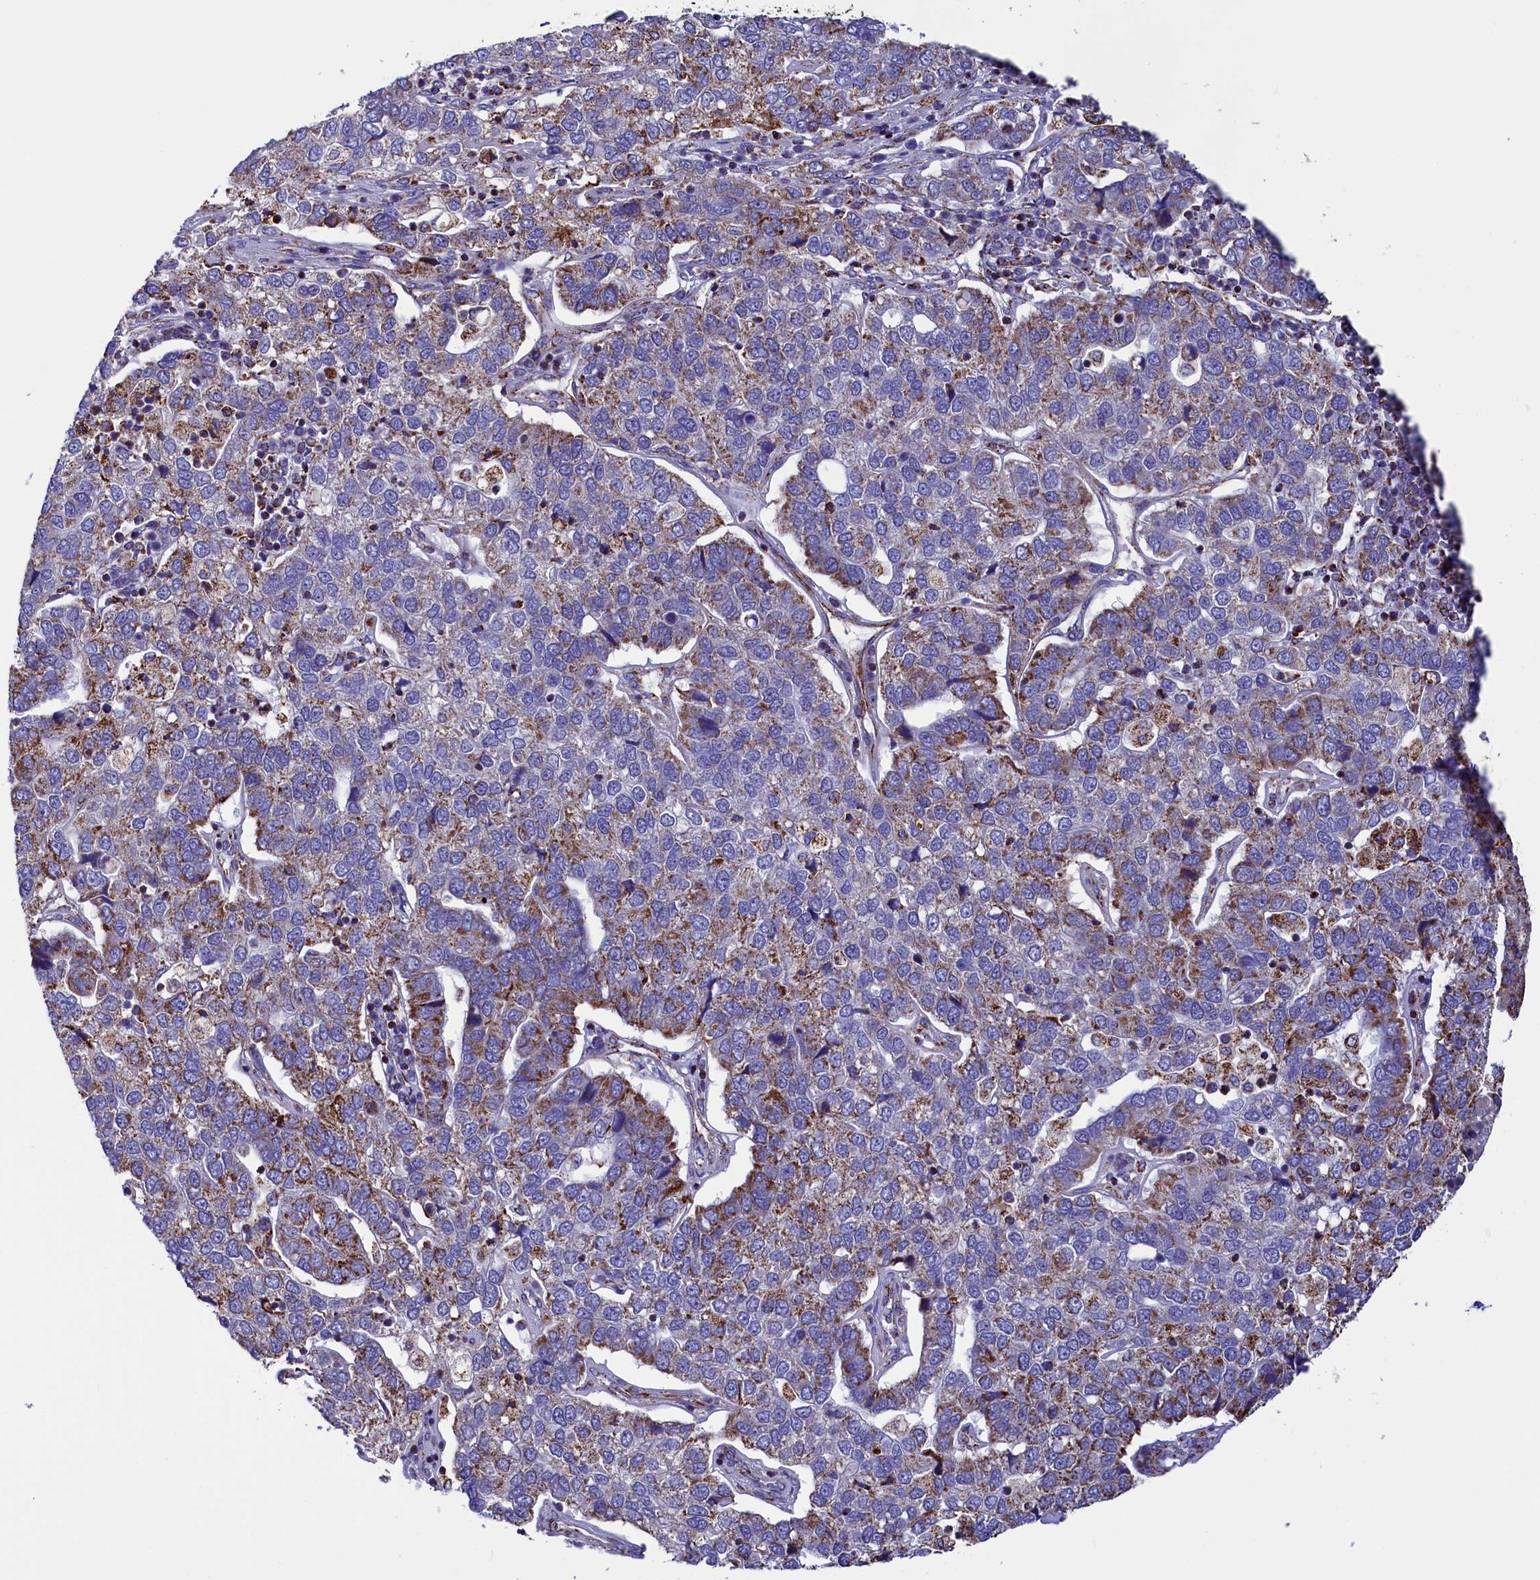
{"staining": {"intensity": "strong", "quantity": "25%-75%", "location": "cytoplasmic/membranous"}, "tissue": "pancreatic cancer", "cell_type": "Tumor cells", "image_type": "cancer", "snomed": [{"axis": "morphology", "description": "Adenocarcinoma, NOS"}, {"axis": "topography", "description": "Pancreas"}], "caption": "A micrograph of human pancreatic adenocarcinoma stained for a protein shows strong cytoplasmic/membranous brown staining in tumor cells. The staining was performed using DAB to visualize the protein expression in brown, while the nuclei were stained in blue with hematoxylin (Magnification: 20x).", "gene": "SLC39A3", "patient": {"sex": "female", "age": 61}}